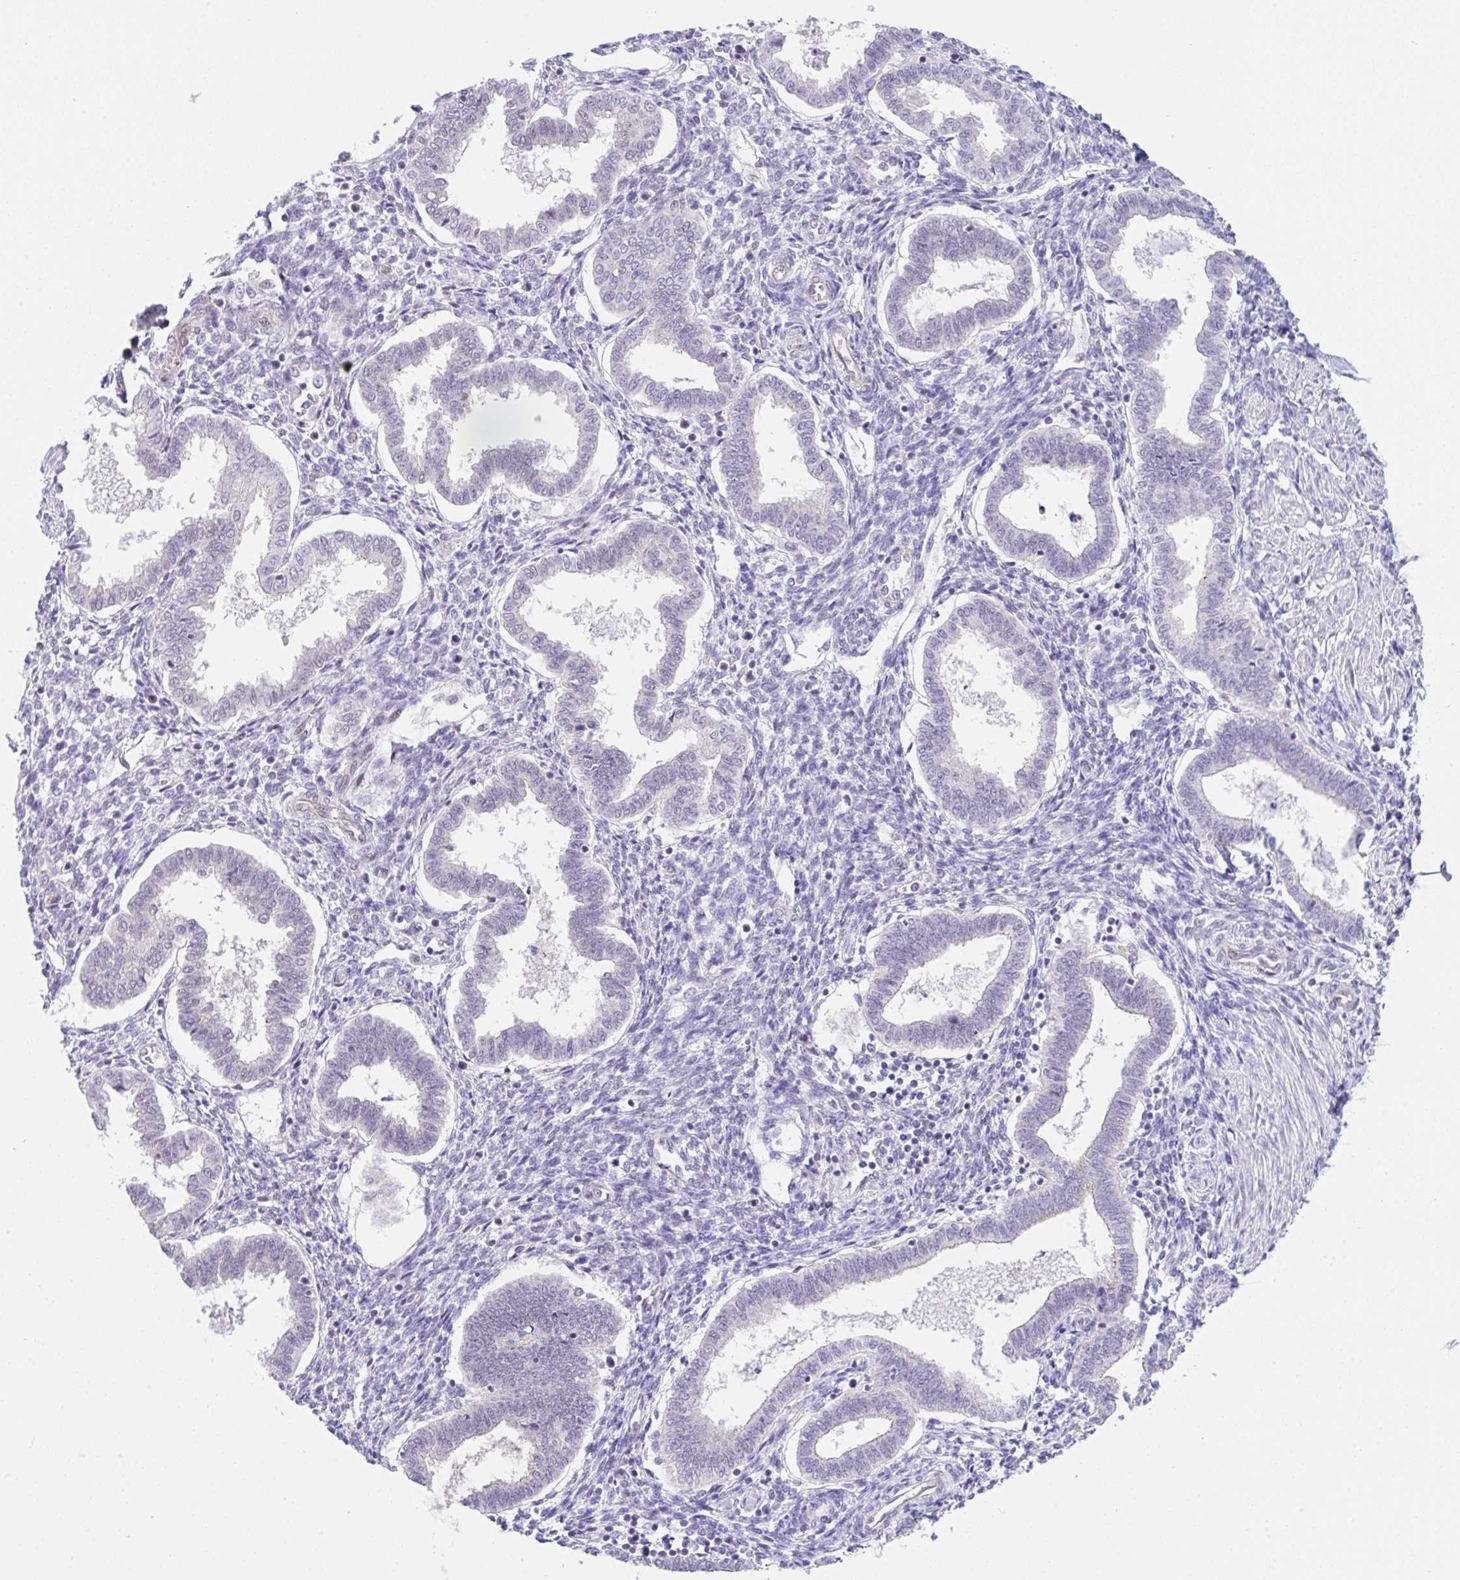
{"staining": {"intensity": "negative", "quantity": "none", "location": "none"}, "tissue": "endometrium", "cell_type": "Cells in endometrial stroma", "image_type": "normal", "snomed": [{"axis": "morphology", "description": "Normal tissue, NOS"}, {"axis": "topography", "description": "Endometrium"}], "caption": "Histopathology image shows no protein expression in cells in endometrial stroma of unremarkable endometrium. The staining is performed using DAB brown chromogen with nuclei counter-stained in using hematoxylin.", "gene": "CGNL1", "patient": {"sex": "female", "age": 24}}